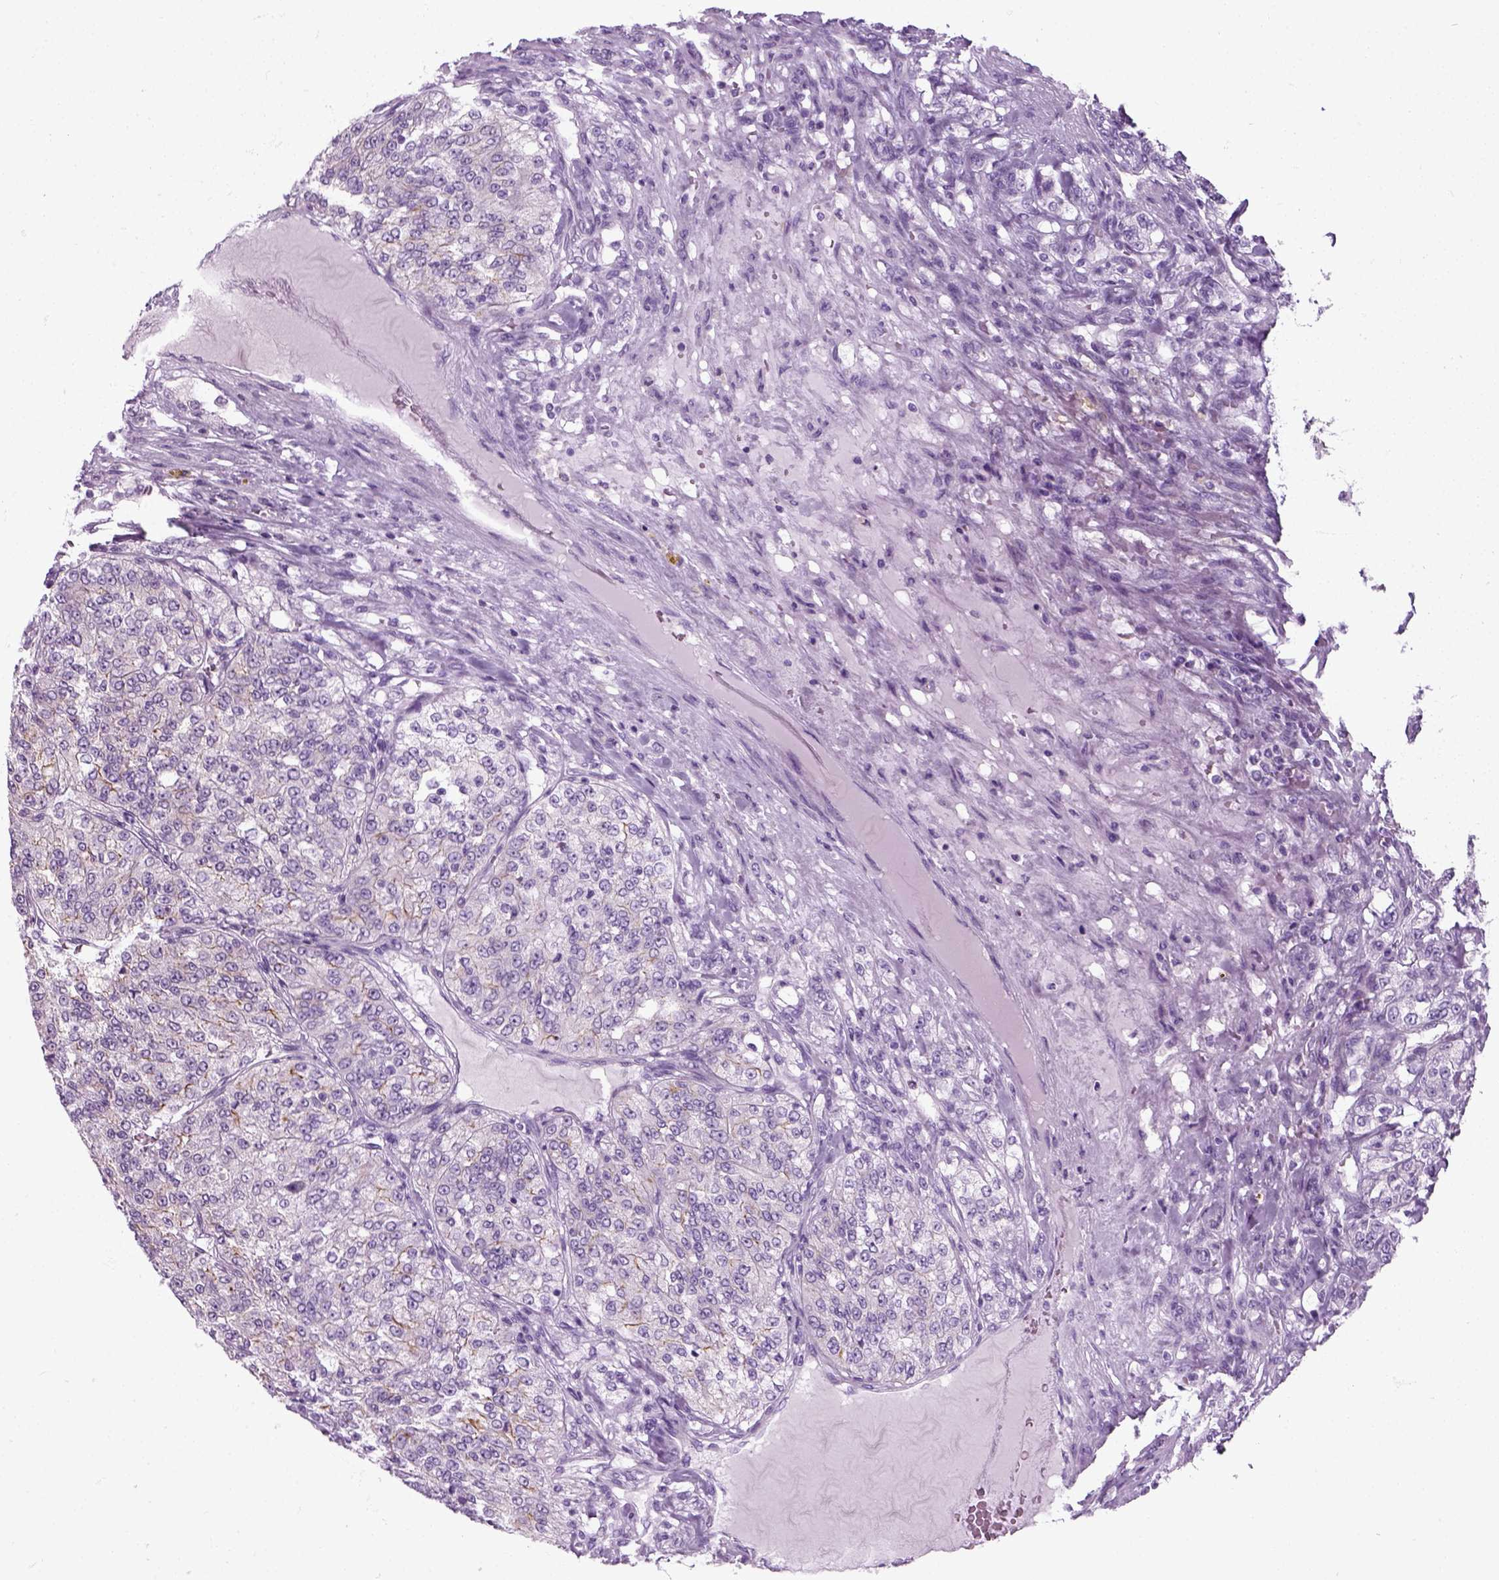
{"staining": {"intensity": "negative", "quantity": "none", "location": "none"}, "tissue": "renal cancer", "cell_type": "Tumor cells", "image_type": "cancer", "snomed": [{"axis": "morphology", "description": "Adenocarcinoma, NOS"}, {"axis": "topography", "description": "Kidney"}], "caption": "Human renal adenocarcinoma stained for a protein using IHC displays no staining in tumor cells.", "gene": "SLC12A5", "patient": {"sex": "female", "age": 63}}